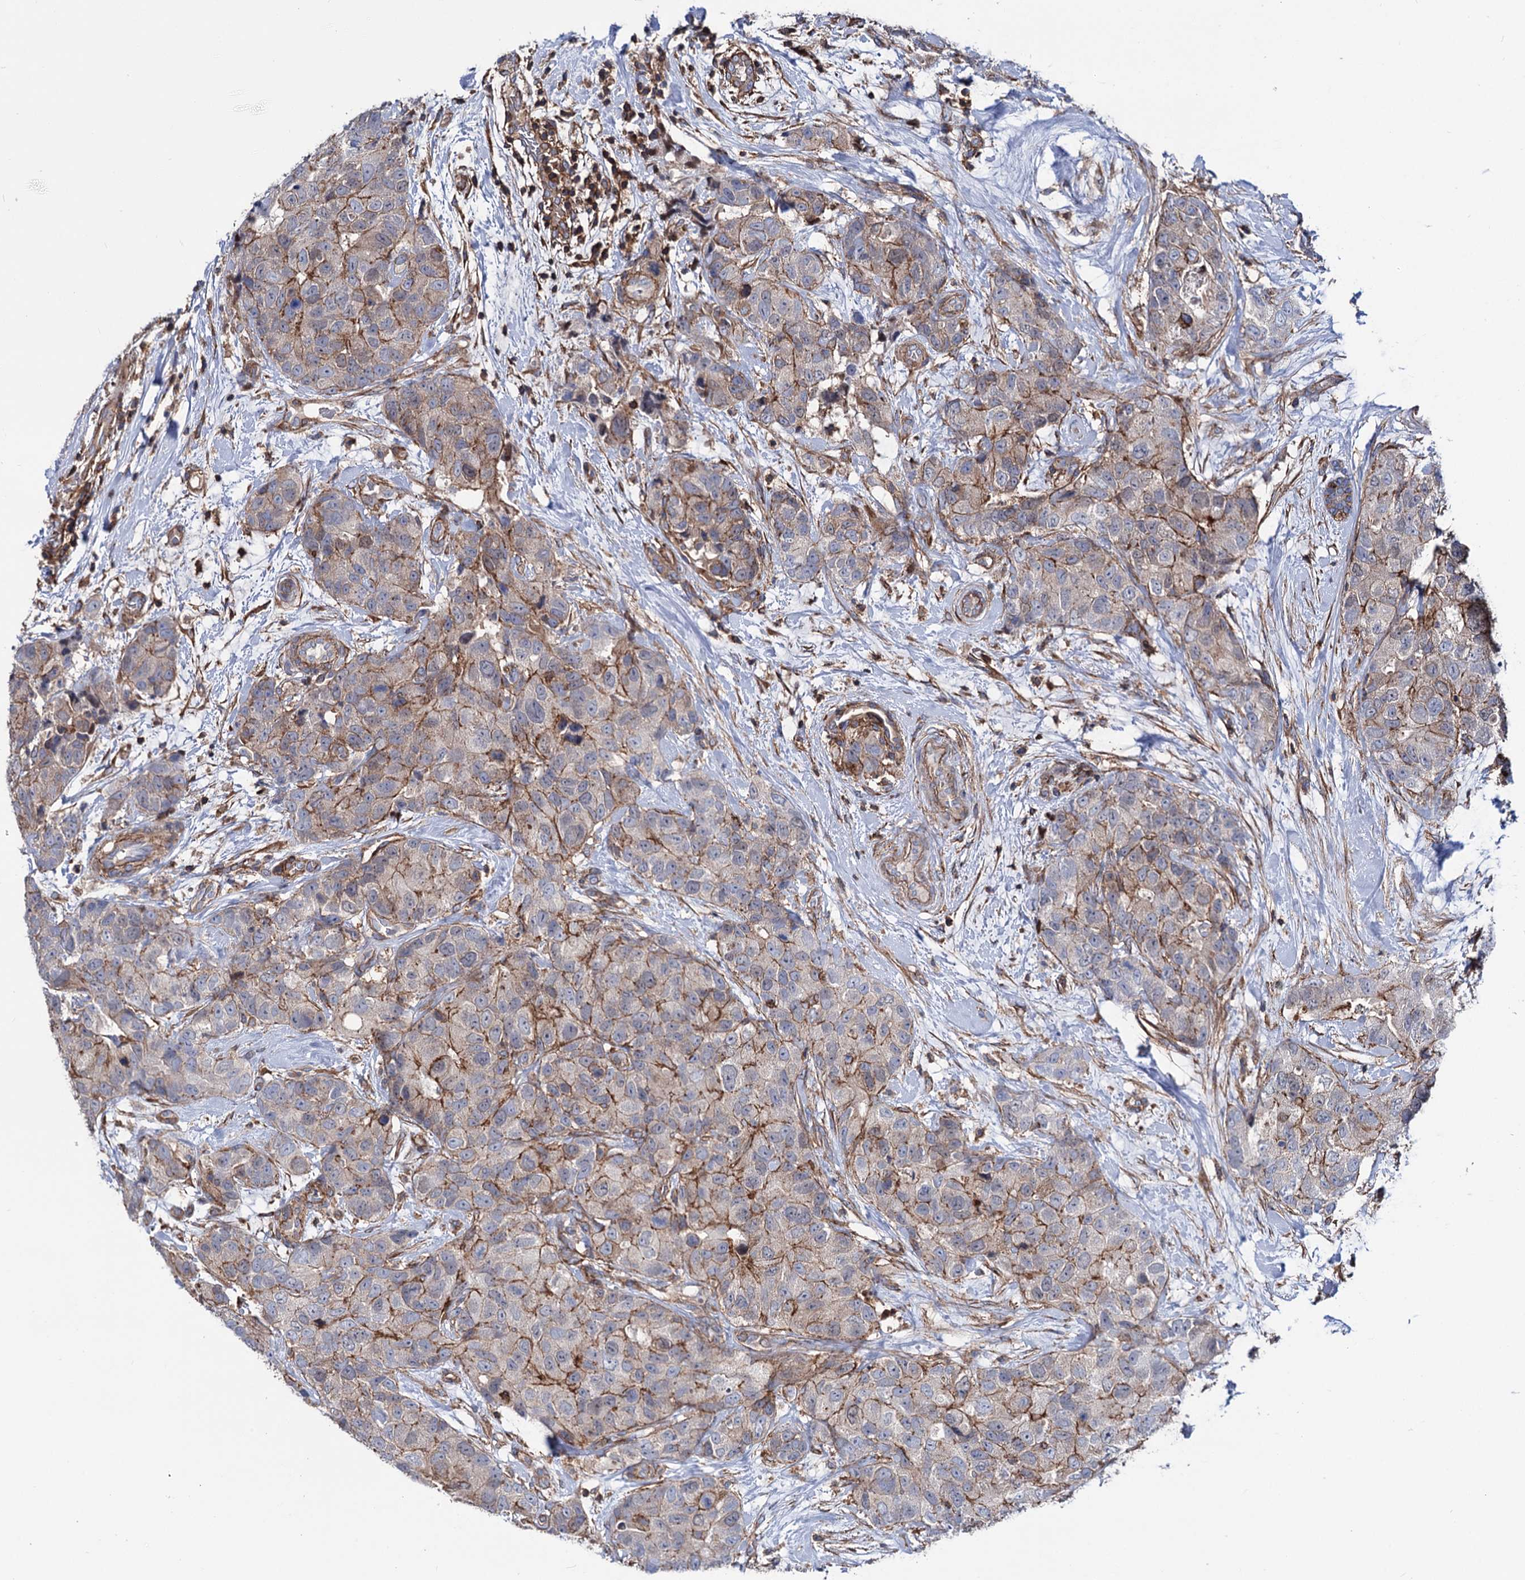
{"staining": {"intensity": "moderate", "quantity": "<25%", "location": "cytoplasmic/membranous"}, "tissue": "breast cancer", "cell_type": "Tumor cells", "image_type": "cancer", "snomed": [{"axis": "morphology", "description": "Duct carcinoma"}, {"axis": "topography", "description": "Breast"}], "caption": "Human breast cancer stained with a brown dye exhibits moderate cytoplasmic/membranous positive expression in about <25% of tumor cells.", "gene": "DEF6", "patient": {"sex": "female", "age": 62}}